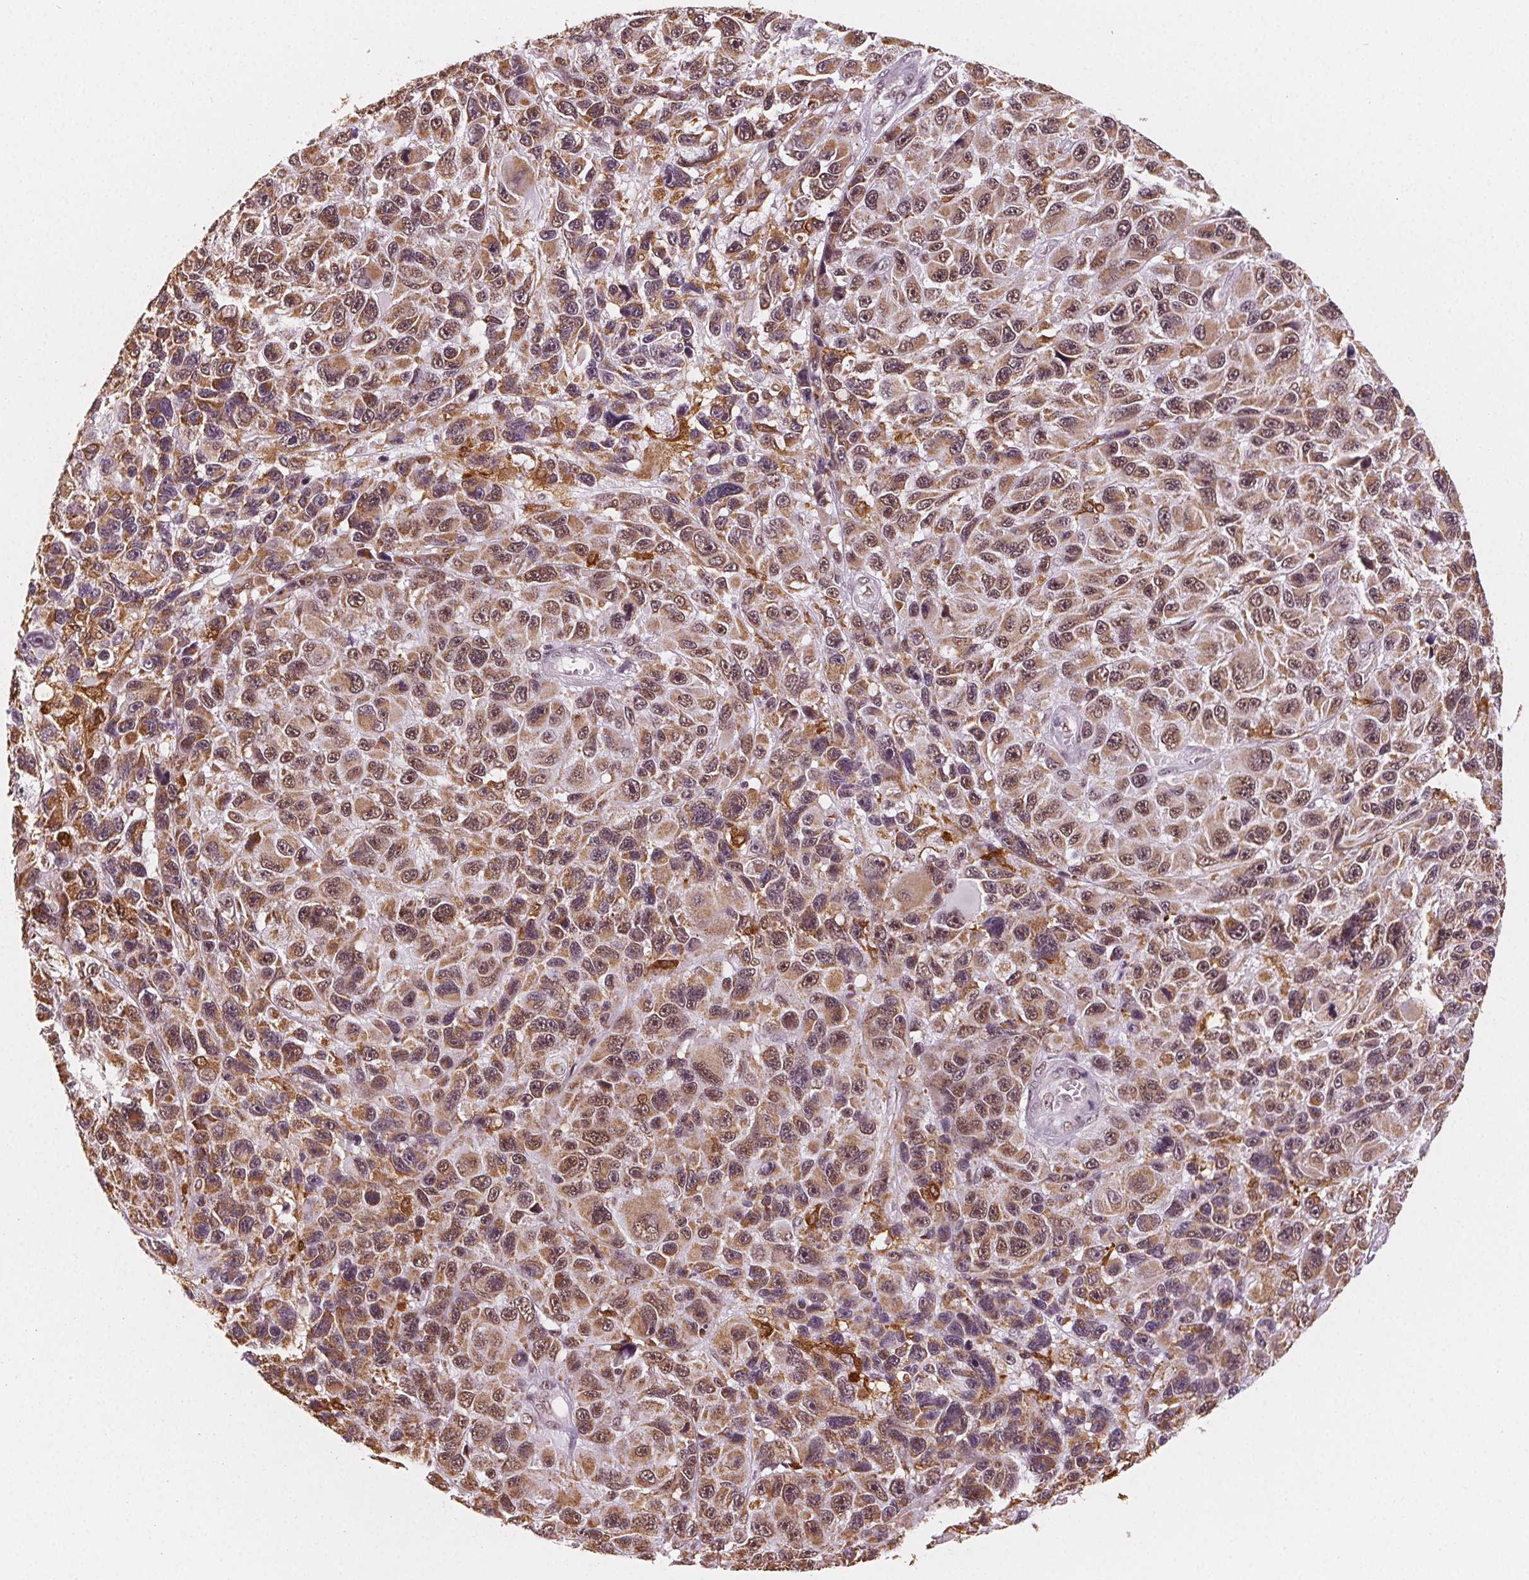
{"staining": {"intensity": "moderate", "quantity": ">75%", "location": "cytoplasmic/membranous,nuclear"}, "tissue": "melanoma", "cell_type": "Tumor cells", "image_type": "cancer", "snomed": [{"axis": "morphology", "description": "Malignant melanoma, NOS"}, {"axis": "topography", "description": "Skin"}], "caption": "Tumor cells display moderate cytoplasmic/membranous and nuclear positivity in approximately >75% of cells in malignant melanoma. (Brightfield microscopy of DAB IHC at high magnification).", "gene": "DPM2", "patient": {"sex": "male", "age": 53}}